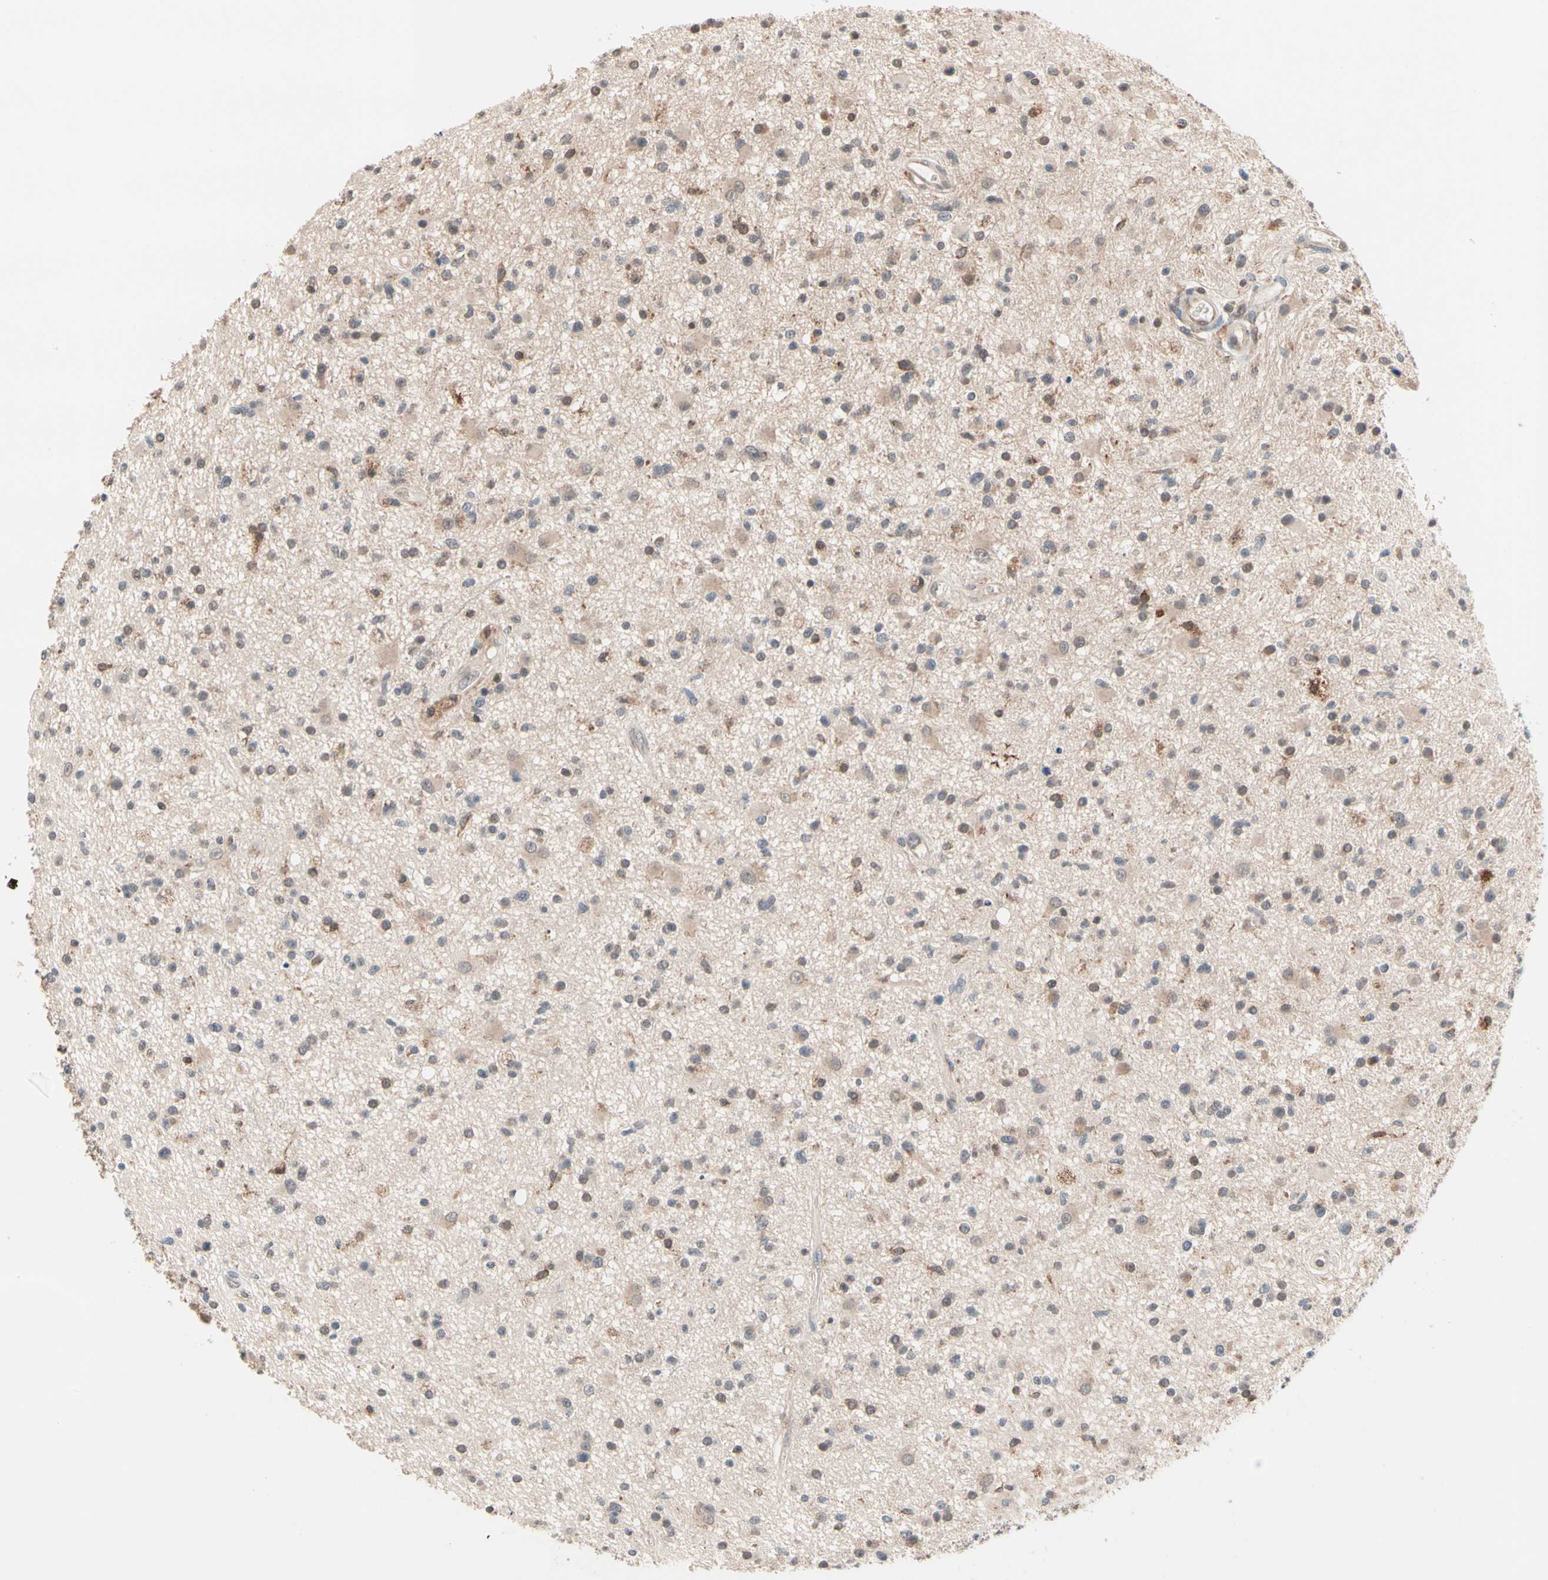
{"staining": {"intensity": "weak", "quantity": "<25%", "location": "cytoplasmic/membranous"}, "tissue": "glioma", "cell_type": "Tumor cells", "image_type": "cancer", "snomed": [{"axis": "morphology", "description": "Glioma, malignant, High grade"}, {"axis": "topography", "description": "Brain"}], "caption": "This is an immunohistochemistry (IHC) photomicrograph of malignant glioma (high-grade). There is no positivity in tumor cells.", "gene": "MTHFS", "patient": {"sex": "male", "age": 33}}